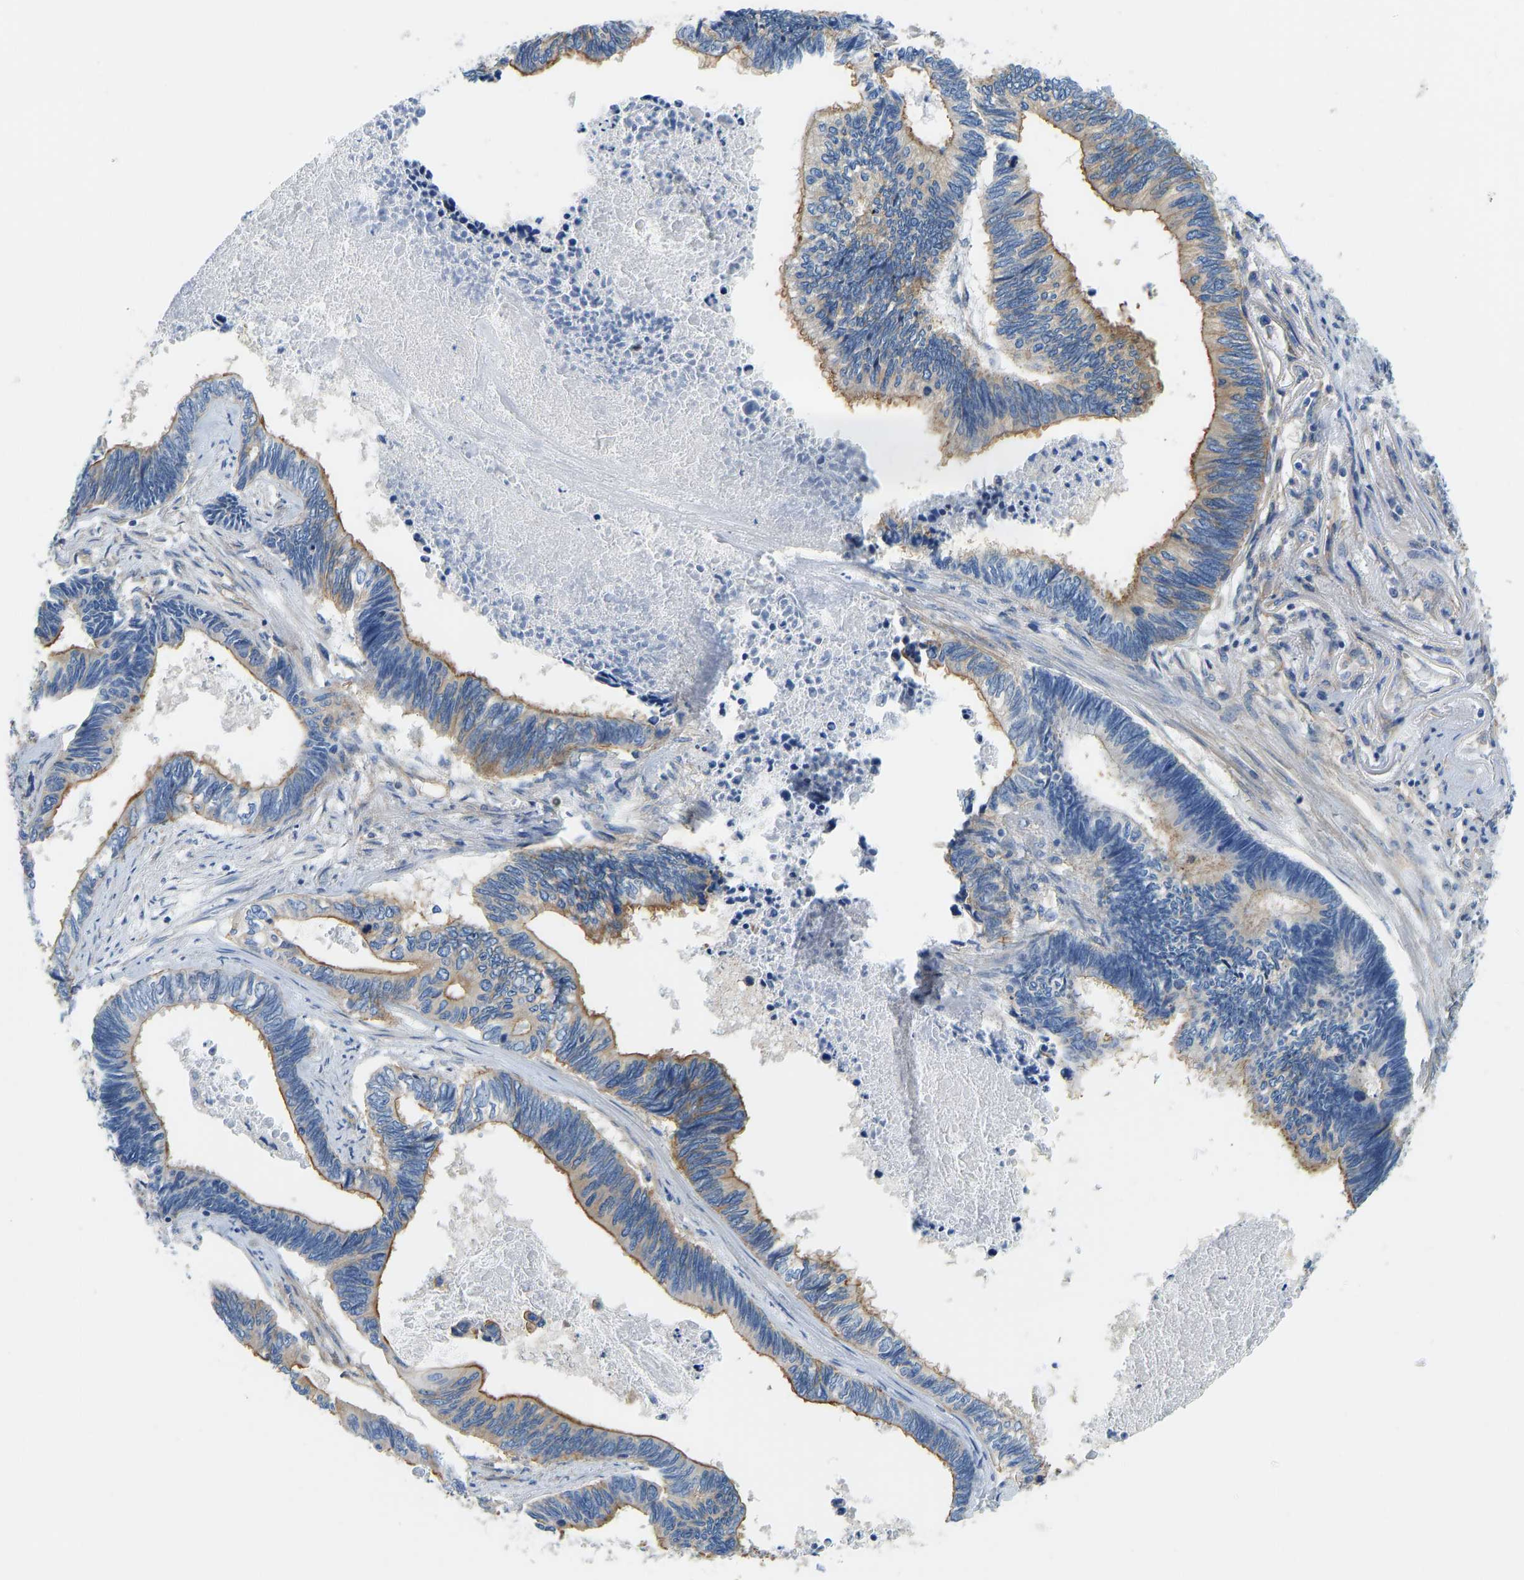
{"staining": {"intensity": "moderate", "quantity": "25%-75%", "location": "cytoplasmic/membranous"}, "tissue": "pancreatic cancer", "cell_type": "Tumor cells", "image_type": "cancer", "snomed": [{"axis": "morphology", "description": "Adenocarcinoma, NOS"}, {"axis": "topography", "description": "Pancreas"}], "caption": "A micrograph of pancreatic cancer (adenocarcinoma) stained for a protein exhibits moderate cytoplasmic/membranous brown staining in tumor cells.", "gene": "CHAD", "patient": {"sex": "female", "age": 70}}